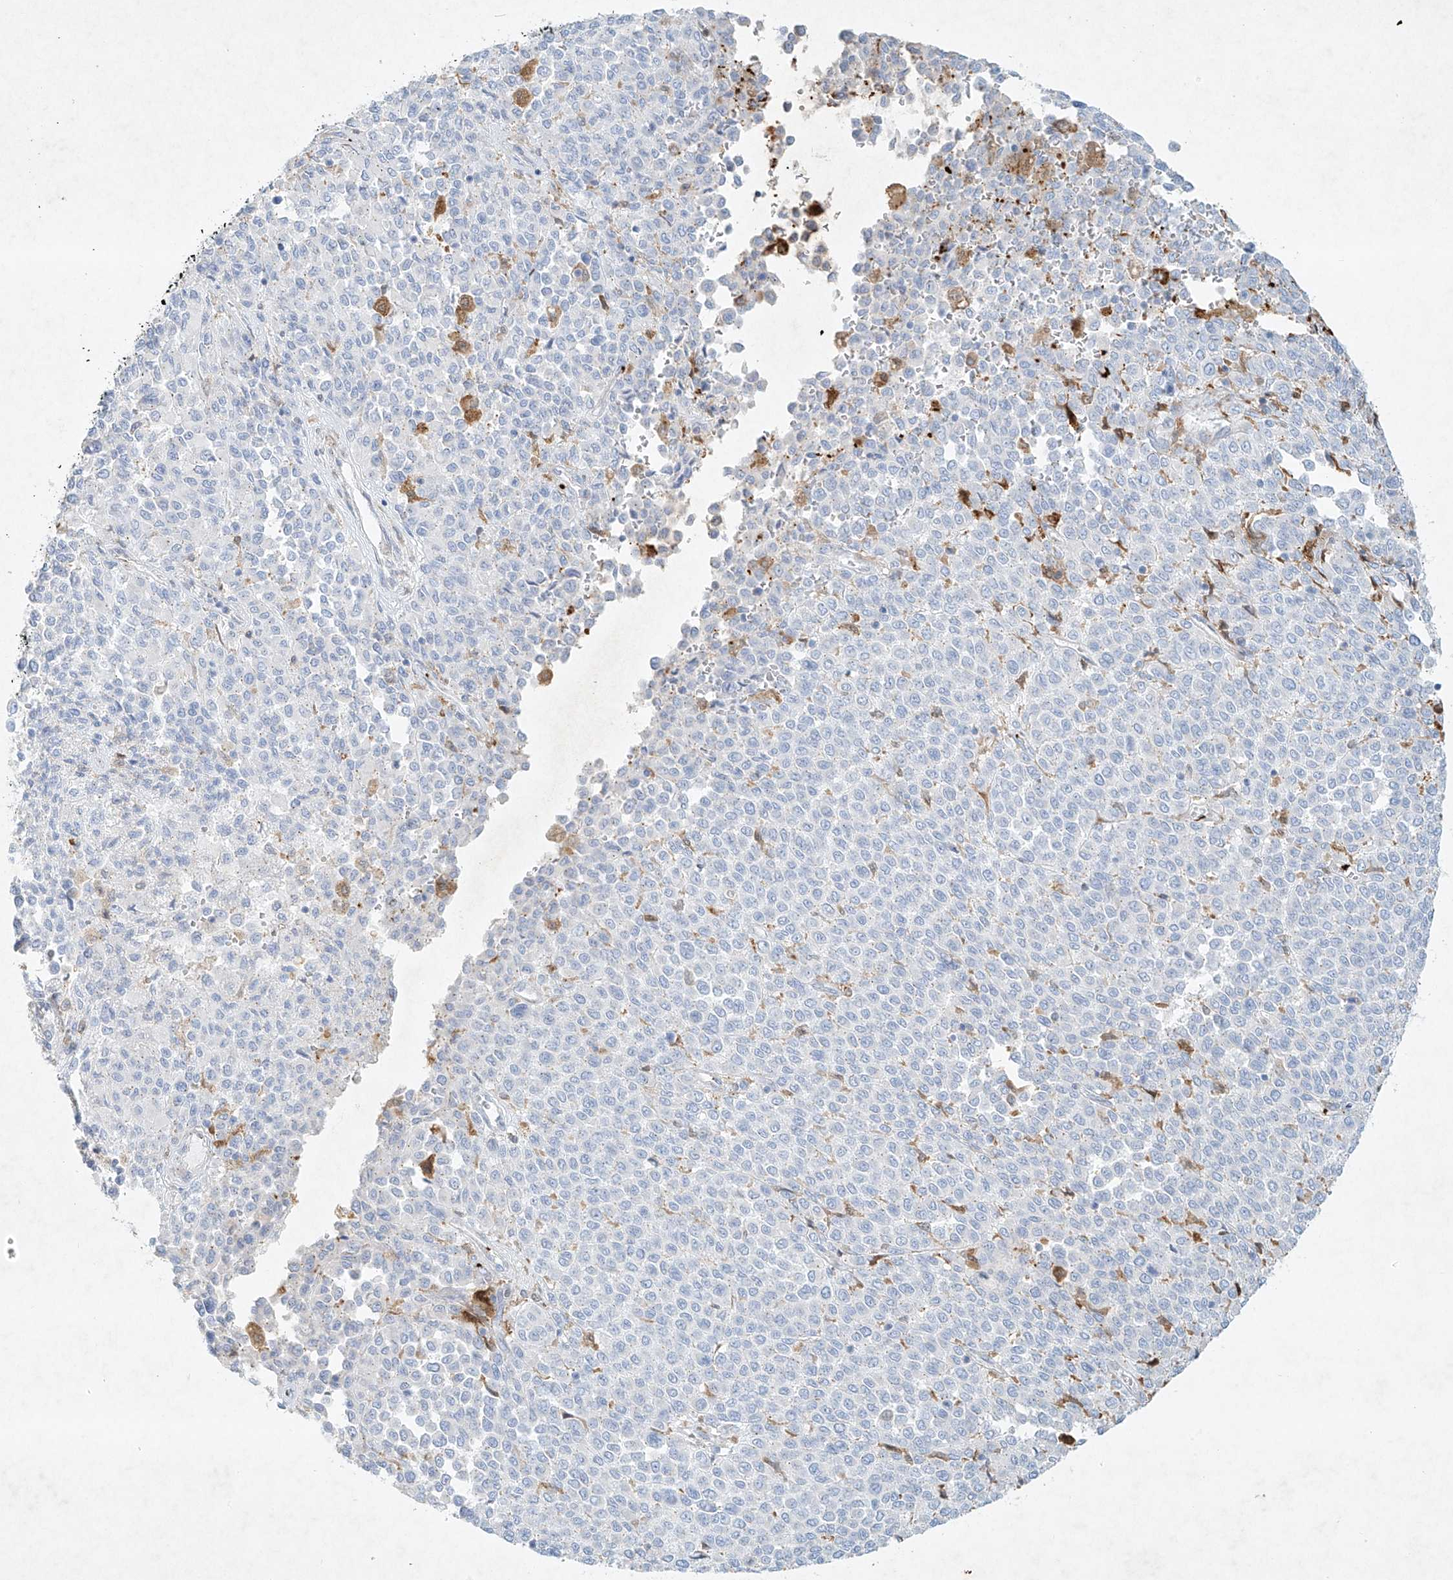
{"staining": {"intensity": "negative", "quantity": "none", "location": "none"}, "tissue": "melanoma", "cell_type": "Tumor cells", "image_type": "cancer", "snomed": [{"axis": "morphology", "description": "Malignant melanoma, Metastatic site"}, {"axis": "topography", "description": "Pancreas"}], "caption": "Malignant melanoma (metastatic site) was stained to show a protein in brown. There is no significant staining in tumor cells.", "gene": "PLEK", "patient": {"sex": "female", "age": 30}}